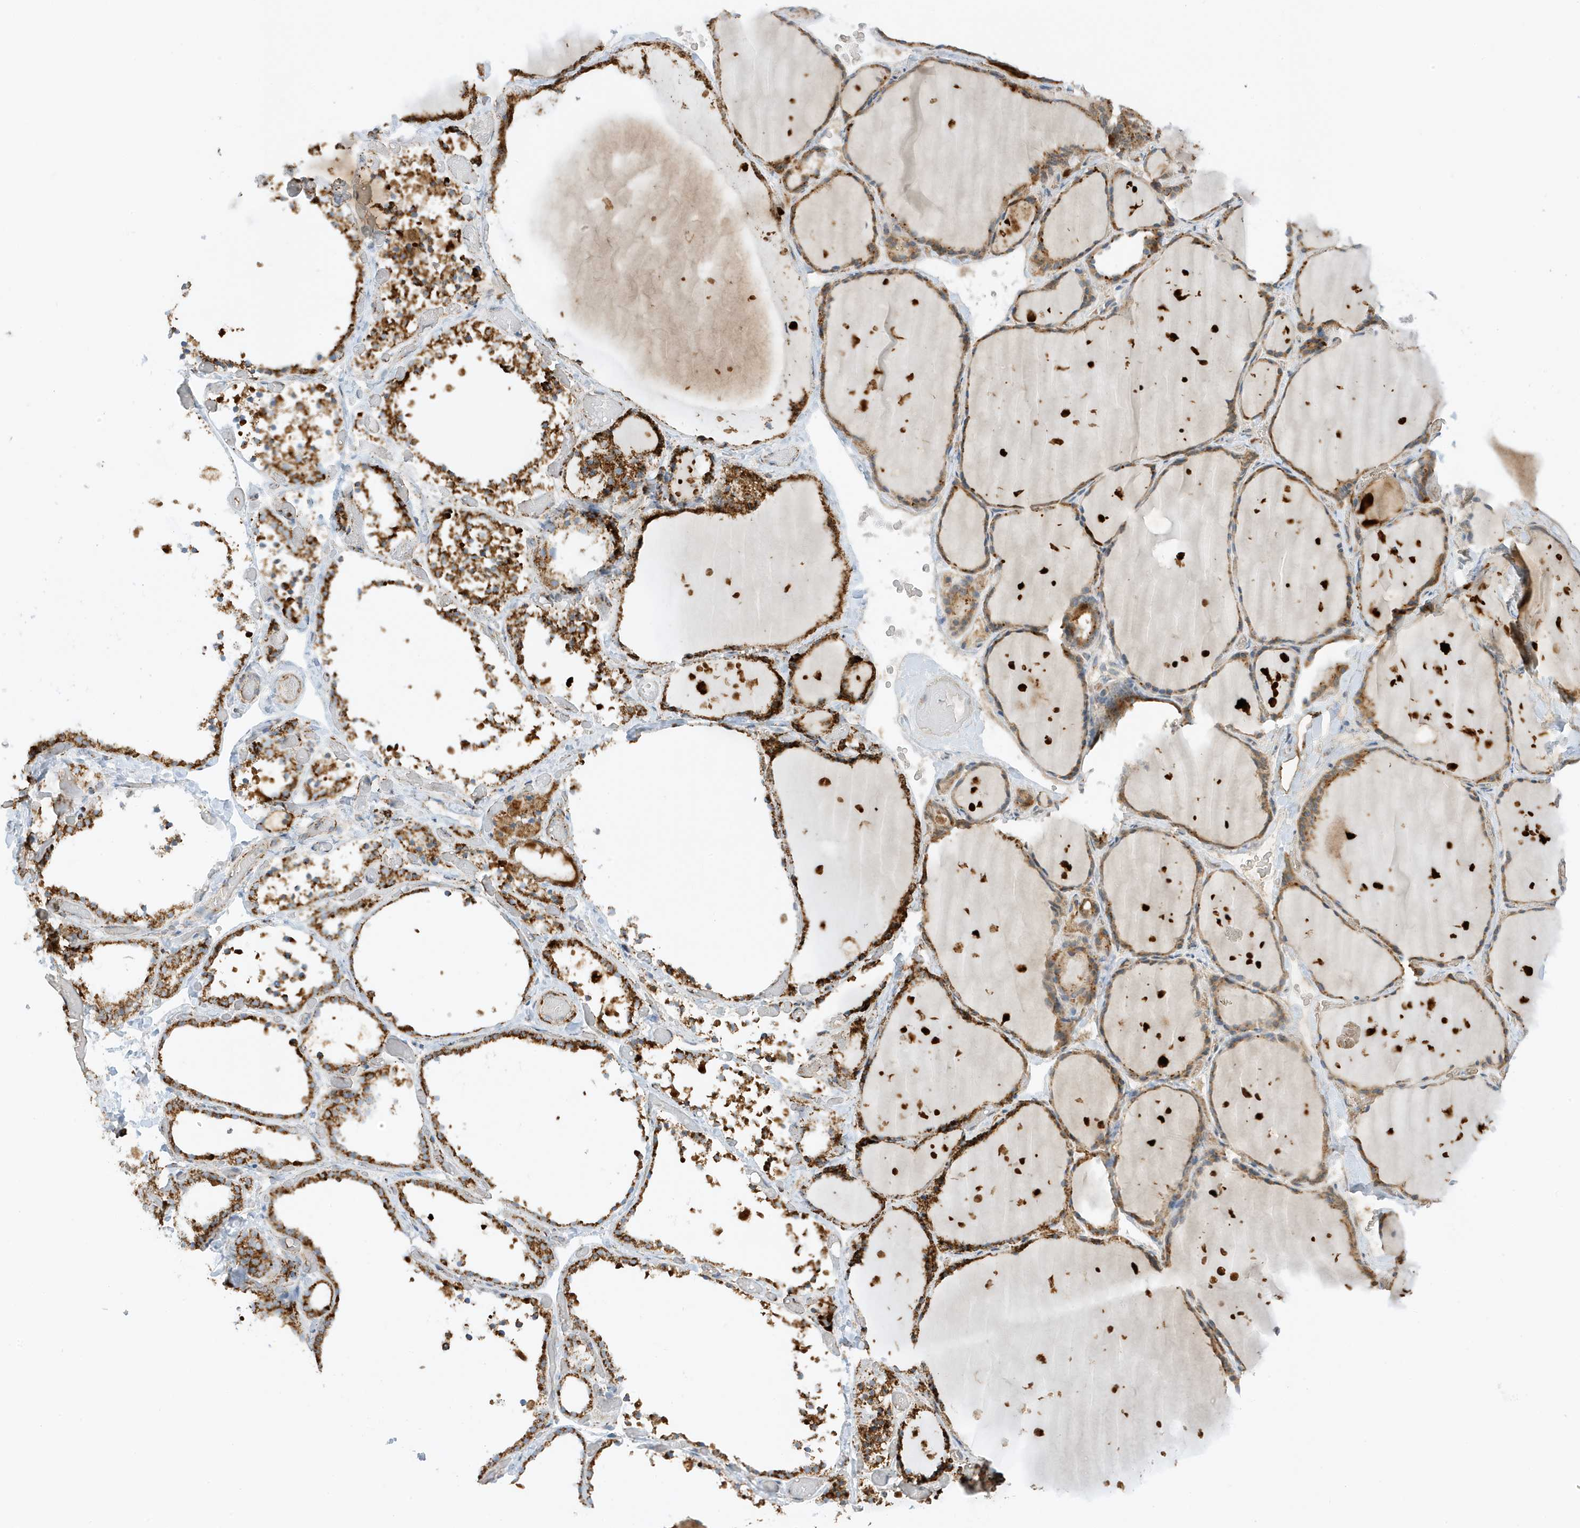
{"staining": {"intensity": "strong", "quantity": ">75%", "location": "cytoplasmic/membranous"}, "tissue": "thyroid gland", "cell_type": "Glandular cells", "image_type": "normal", "snomed": [{"axis": "morphology", "description": "Normal tissue, NOS"}, {"axis": "topography", "description": "Thyroid gland"}], "caption": "Strong cytoplasmic/membranous positivity for a protein is present in about >75% of glandular cells of normal thyroid gland using immunohistochemistry (IHC).", "gene": "ATP5ME", "patient": {"sex": "female", "age": 44}}